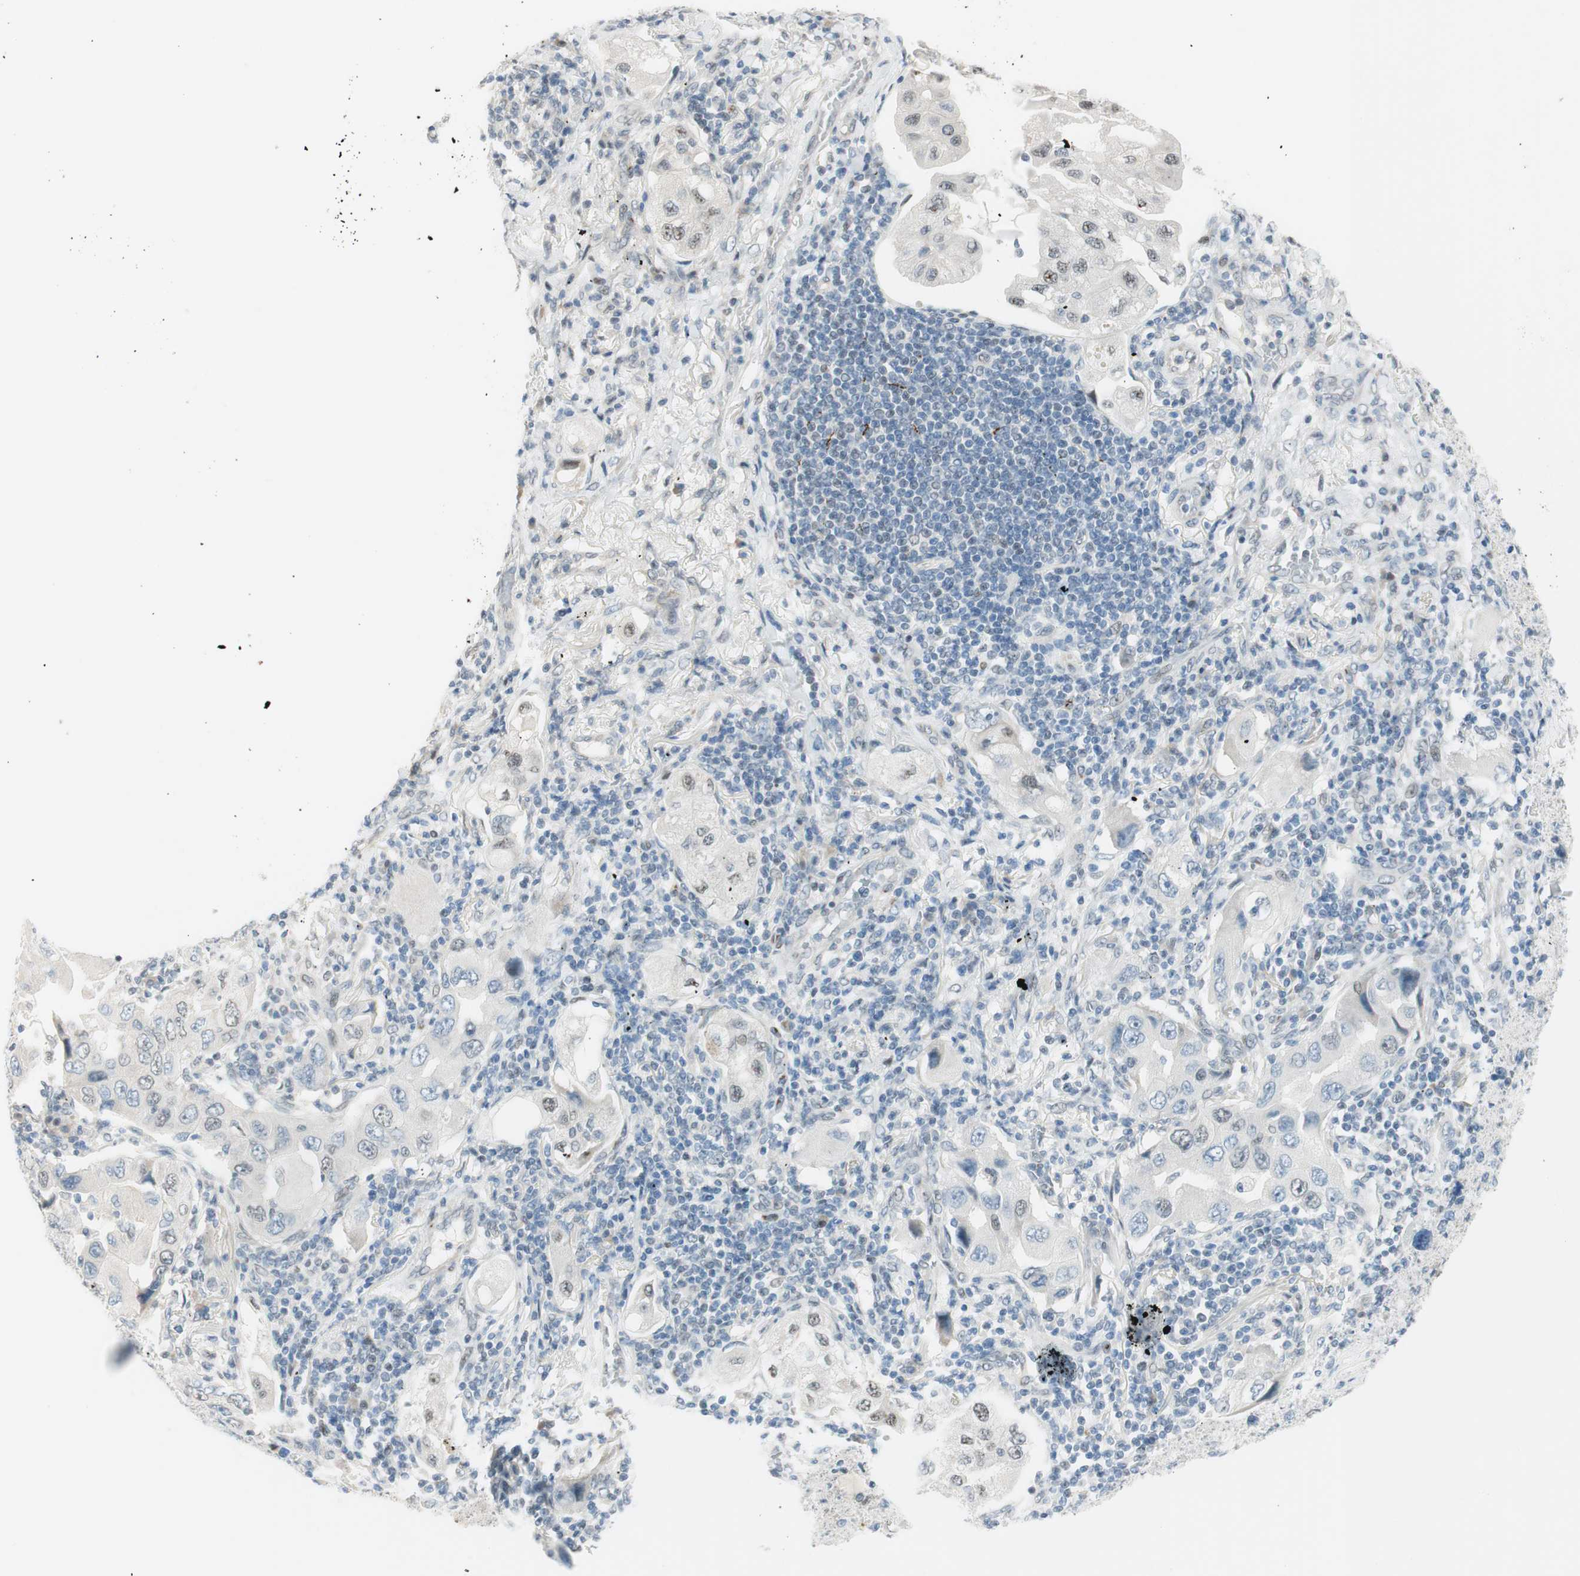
{"staining": {"intensity": "weak", "quantity": "<25%", "location": "nuclear"}, "tissue": "lung cancer", "cell_type": "Tumor cells", "image_type": "cancer", "snomed": [{"axis": "morphology", "description": "Adenocarcinoma, NOS"}, {"axis": "topography", "description": "Lung"}], "caption": "High magnification brightfield microscopy of lung cancer stained with DAB (brown) and counterstained with hematoxylin (blue): tumor cells show no significant positivity.", "gene": "B4GALNT1", "patient": {"sex": "female", "age": 65}}